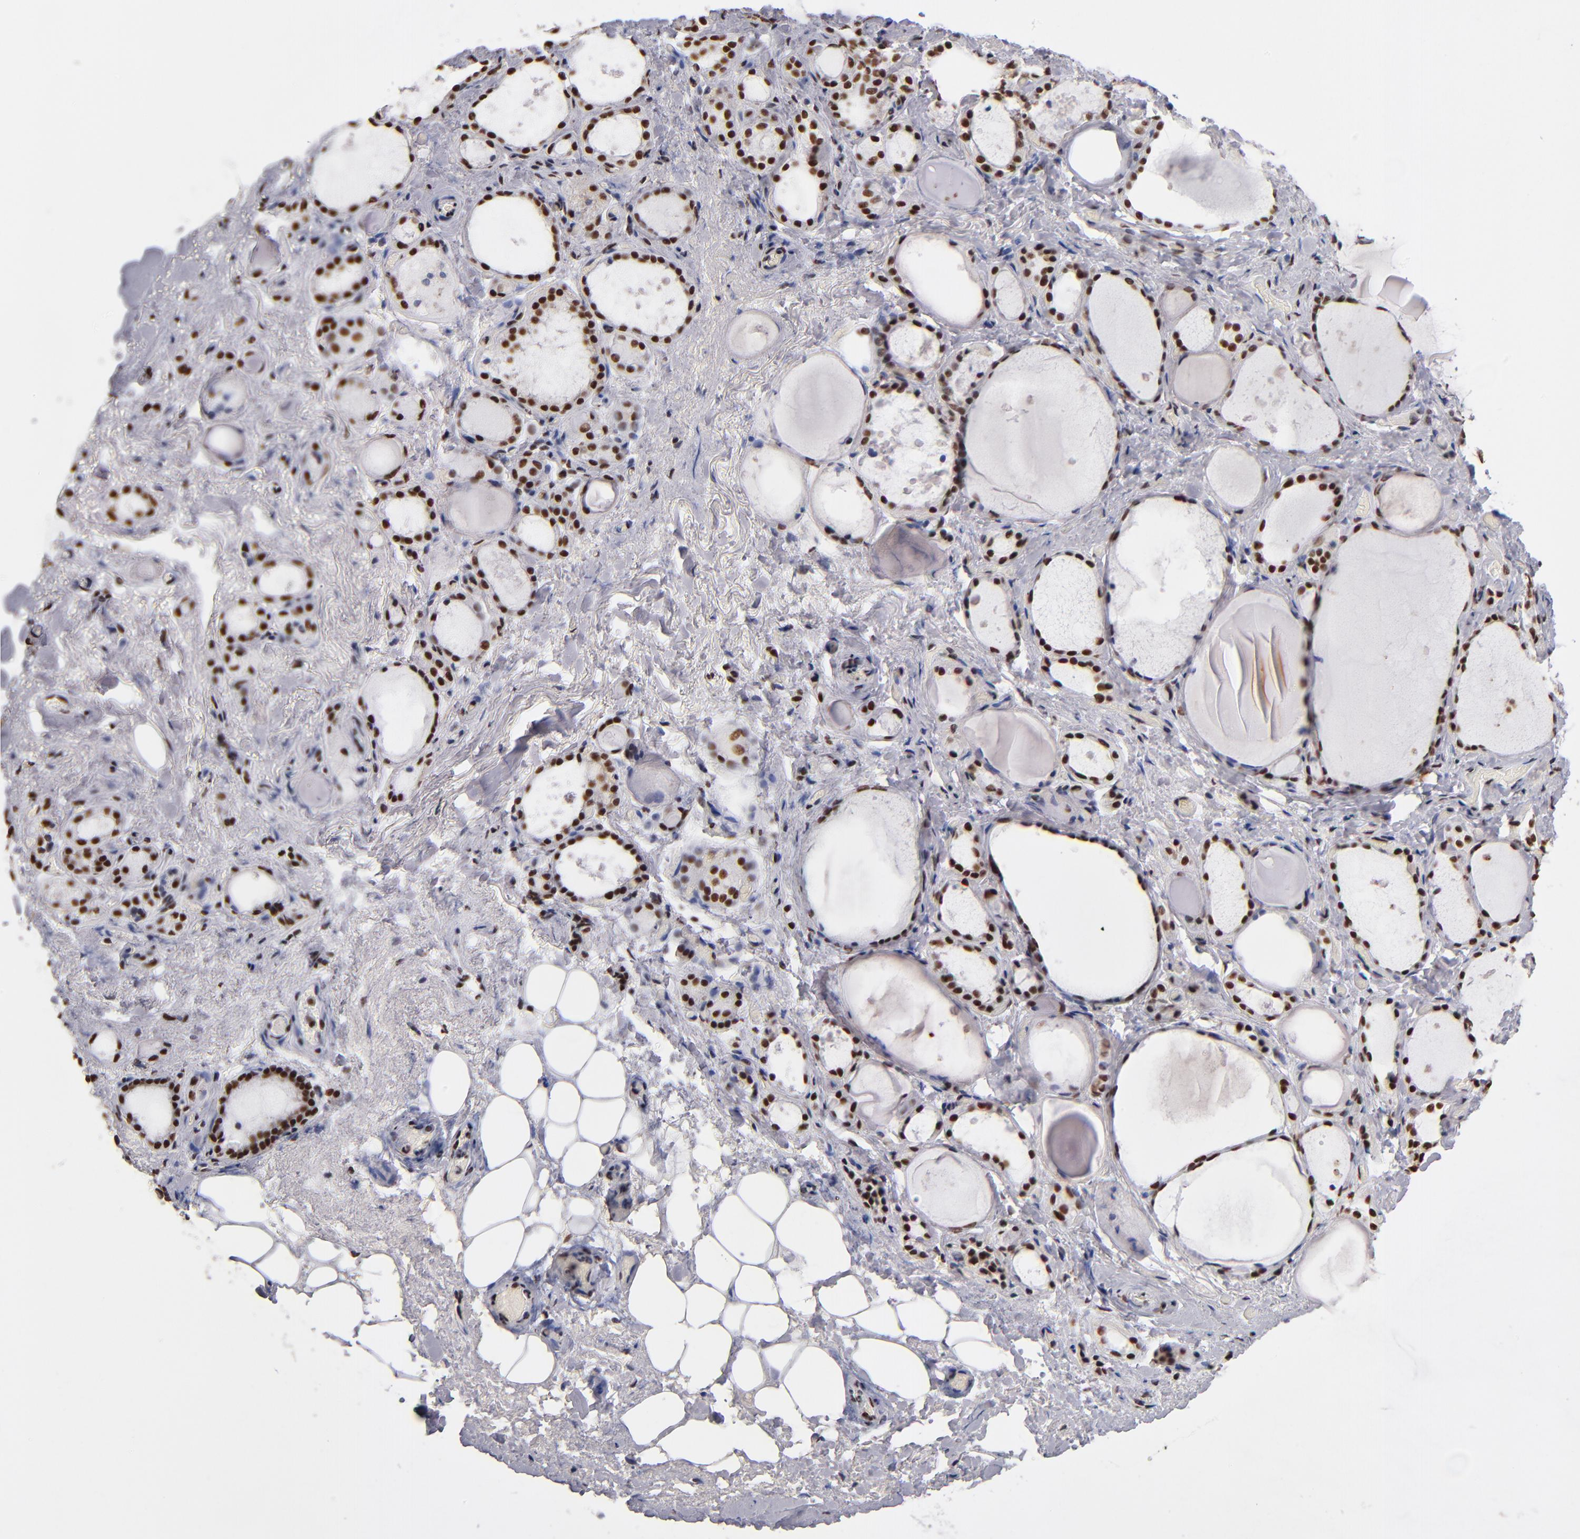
{"staining": {"intensity": "strong", "quantity": "25%-75%", "location": "nuclear"}, "tissue": "thyroid gland", "cell_type": "Glandular cells", "image_type": "normal", "snomed": [{"axis": "morphology", "description": "Normal tissue, NOS"}, {"axis": "topography", "description": "Thyroid gland"}], "caption": "Protein staining shows strong nuclear expression in about 25%-75% of glandular cells in unremarkable thyroid gland.", "gene": "MN1", "patient": {"sex": "female", "age": 75}}